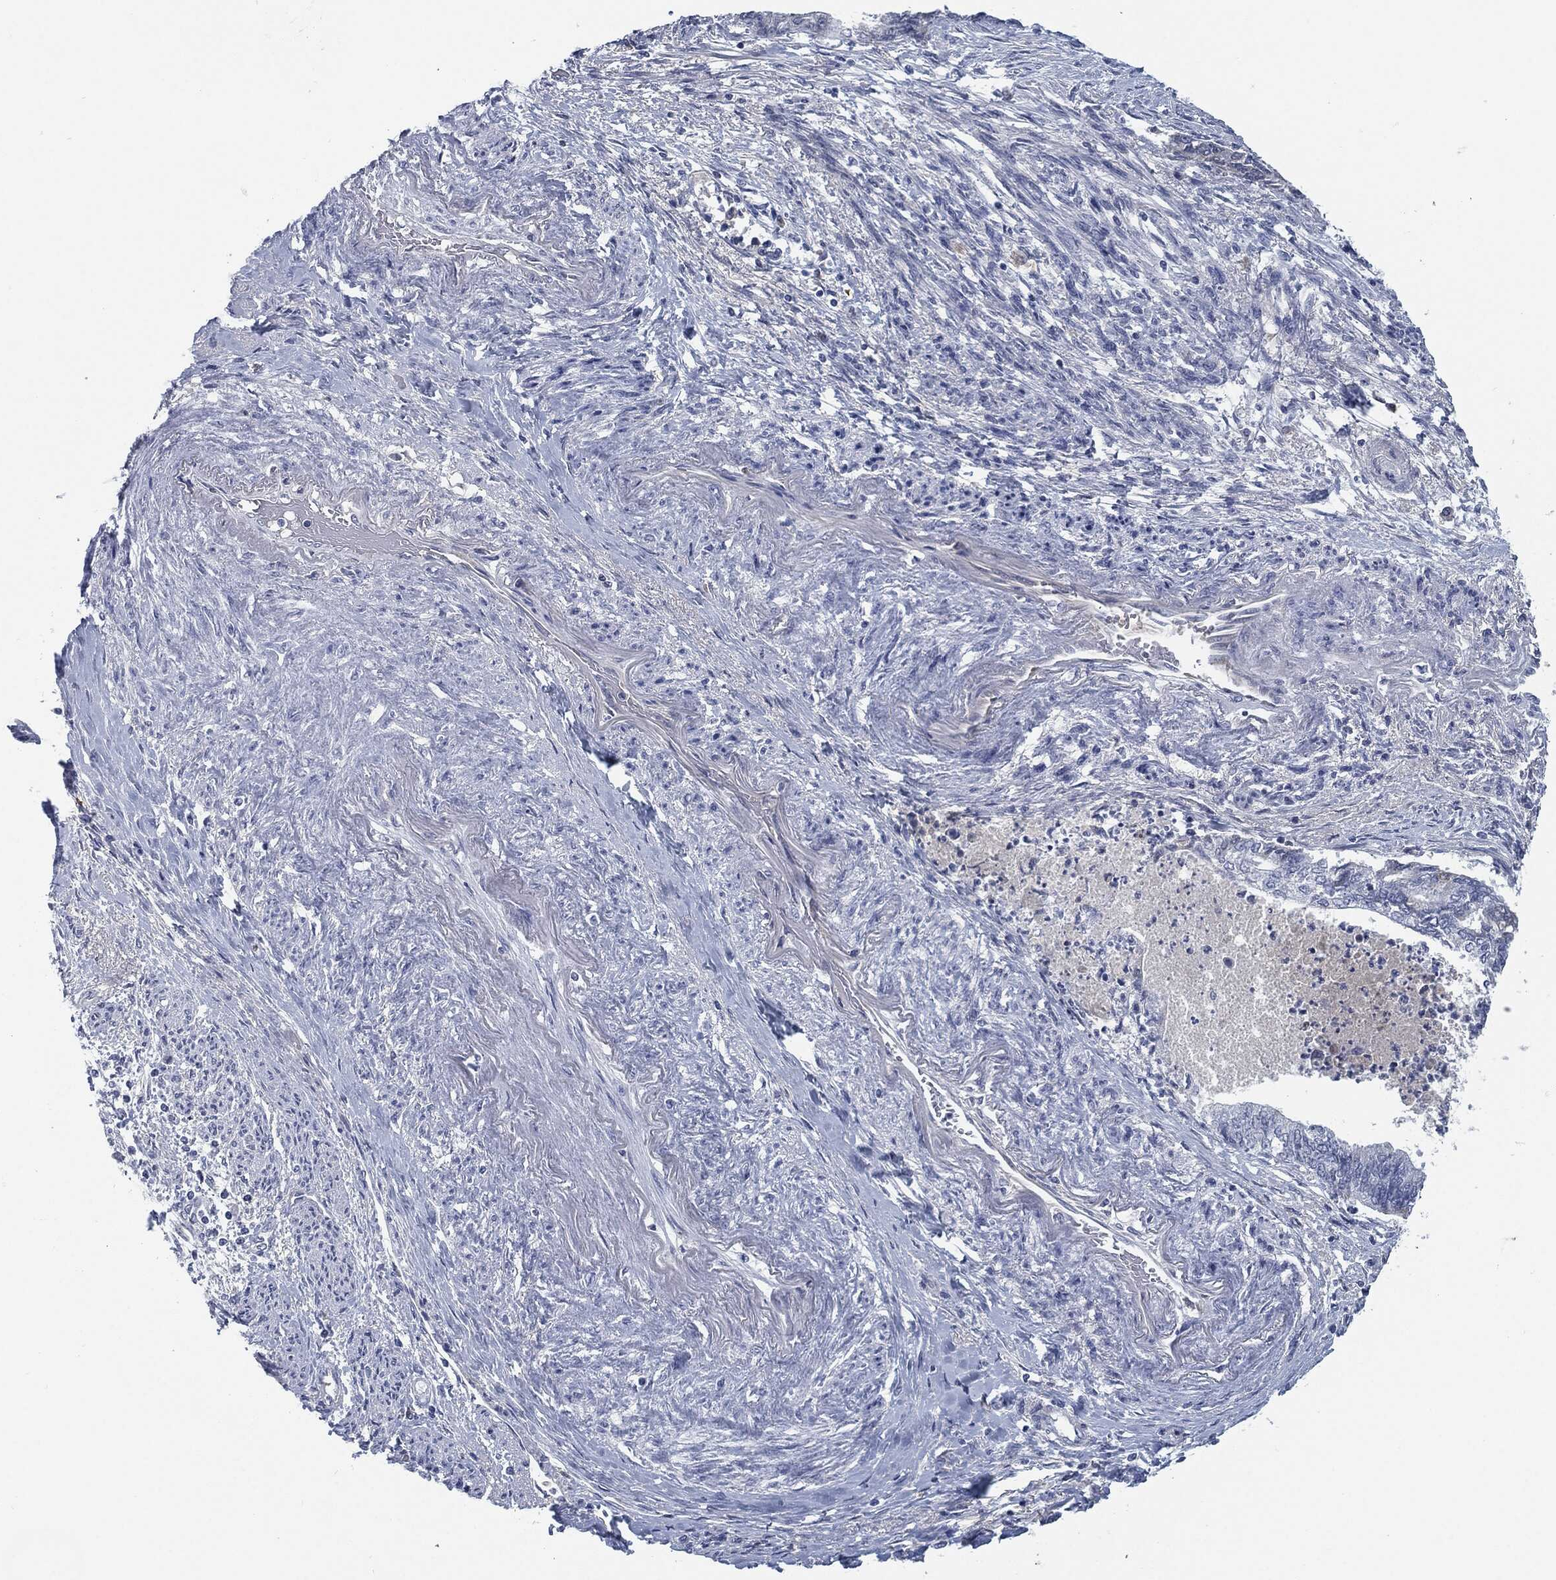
{"staining": {"intensity": "negative", "quantity": "none", "location": "none"}, "tissue": "endometrial cancer", "cell_type": "Tumor cells", "image_type": "cancer", "snomed": [{"axis": "morphology", "description": "Adenocarcinoma, NOS"}, {"axis": "topography", "description": "Endometrium"}], "caption": "Immunohistochemical staining of endometrial adenocarcinoma reveals no significant expression in tumor cells.", "gene": "MST1", "patient": {"sex": "female", "age": 65}}